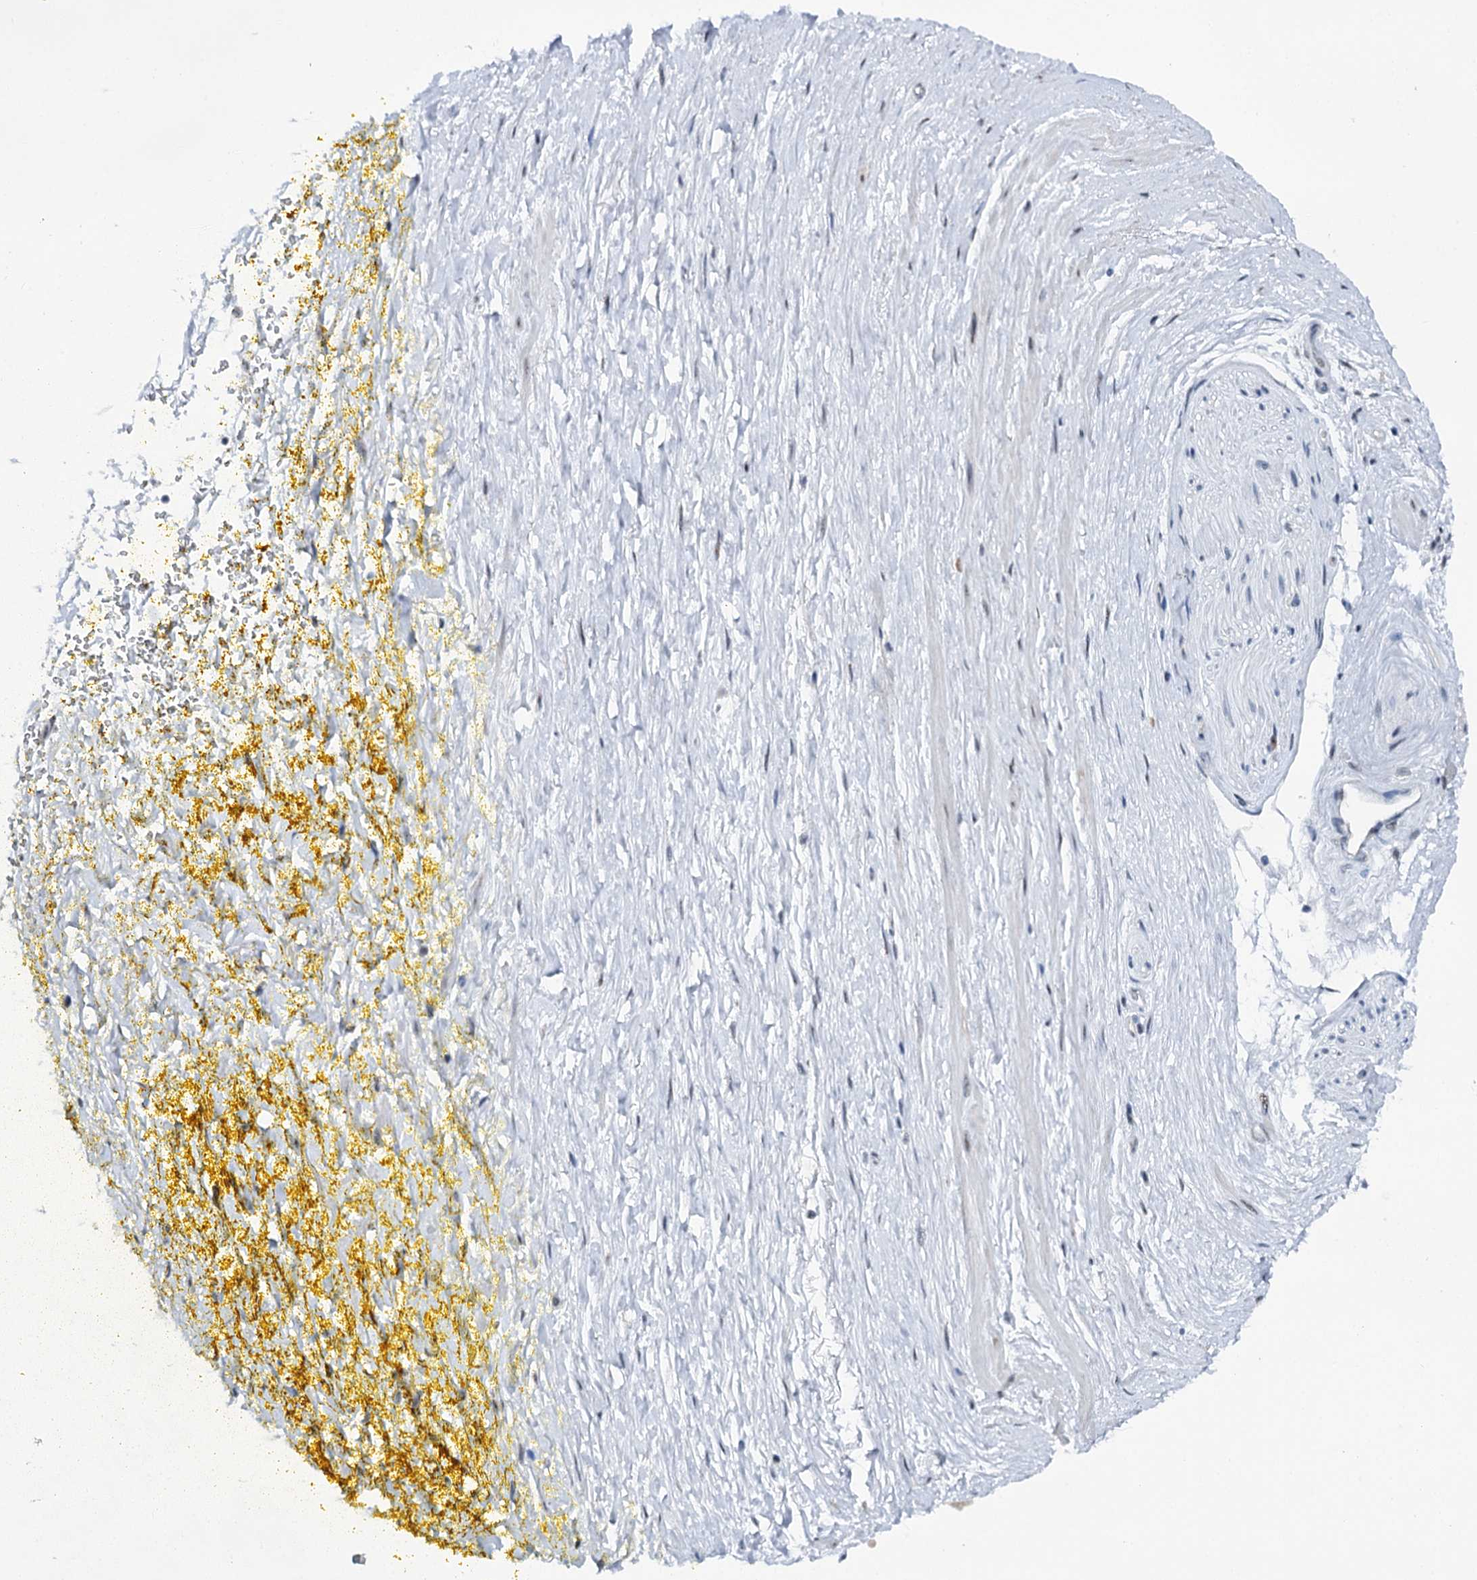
{"staining": {"intensity": "negative", "quantity": "none", "location": "none"}, "tissue": "adipose tissue", "cell_type": "Adipocytes", "image_type": "normal", "snomed": [{"axis": "morphology", "description": "Normal tissue, NOS"}, {"axis": "morphology", "description": "Adenocarcinoma, Low grade"}, {"axis": "topography", "description": "Prostate"}, {"axis": "topography", "description": "Peripheral nerve tissue"}], "caption": "Immunohistochemistry photomicrograph of benign human adipose tissue stained for a protein (brown), which reveals no staining in adipocytes. (Stains: DAB (3,3'-diaminobenzidine) immunohistochemistry with hematoxylin counter stain, Microscopy: brightfield microscopy at high magnification).", "gene": "SREK1", "patient": {"sex": "male", "age": 63}}